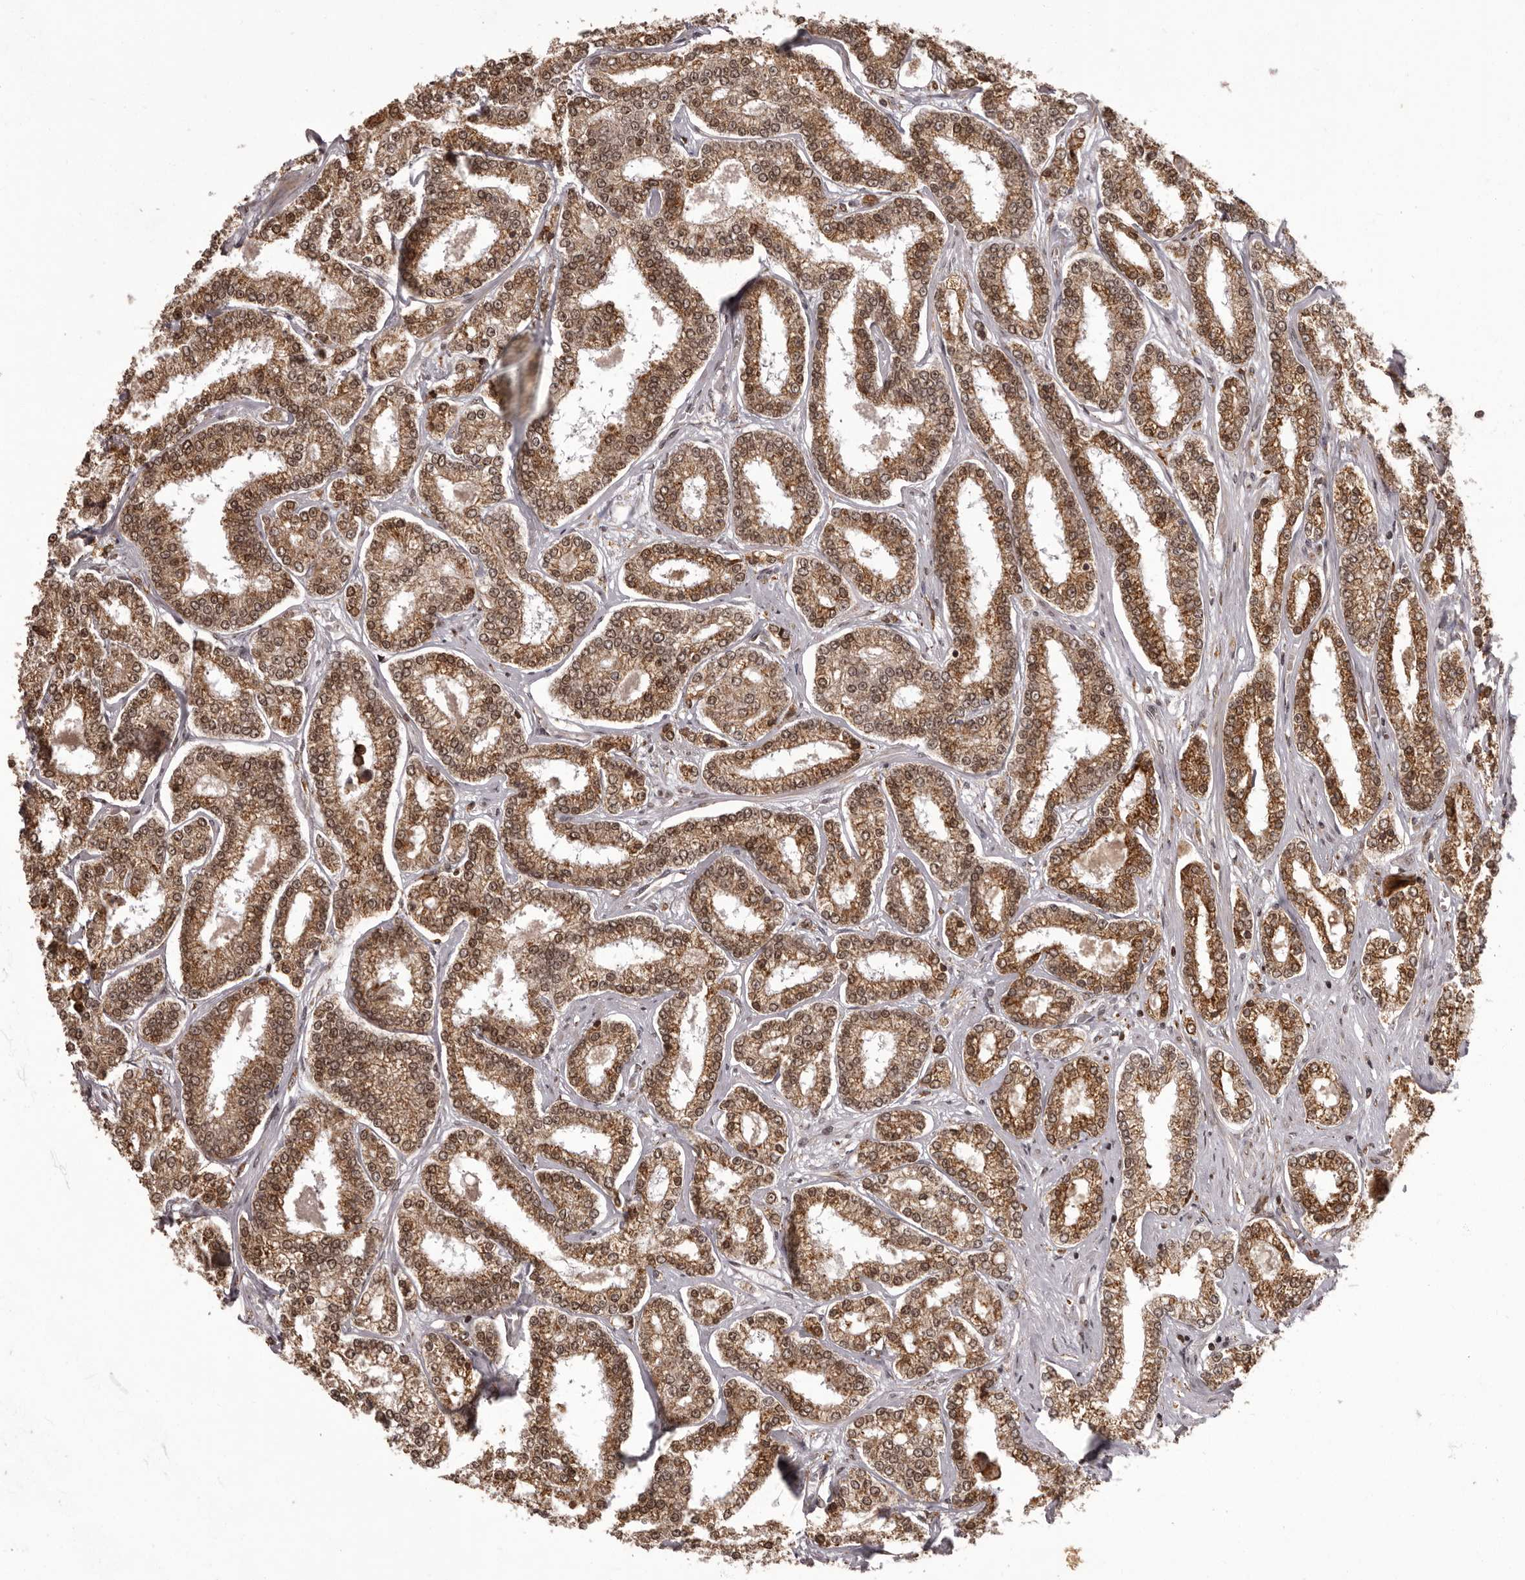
{"staining": {"intensity": "moderate", "quantity": ">75%", "location": "cytoplasmic/membranous,nuclear"}, "tissue": "prostate cancer", "cell_type": "Tumor cells", "image_type": "cancer", "snomed": [{"axis": "morphology", "description": "Normal tissue, NOS"}, {"axis": "morphology", "description": "Adenocarcinoma, High grade"}, {"axis": "topography", "description": "Prostate"}], "caption": "Human prostate high-grade adenocarcinoma stained for a protein (brown) displays moderate cytoplasmic/membranous and nuclear positive expression in about >75% of tumor cells.", "gene": "IL32", "patient": {"sex": "male", "age": 83}}